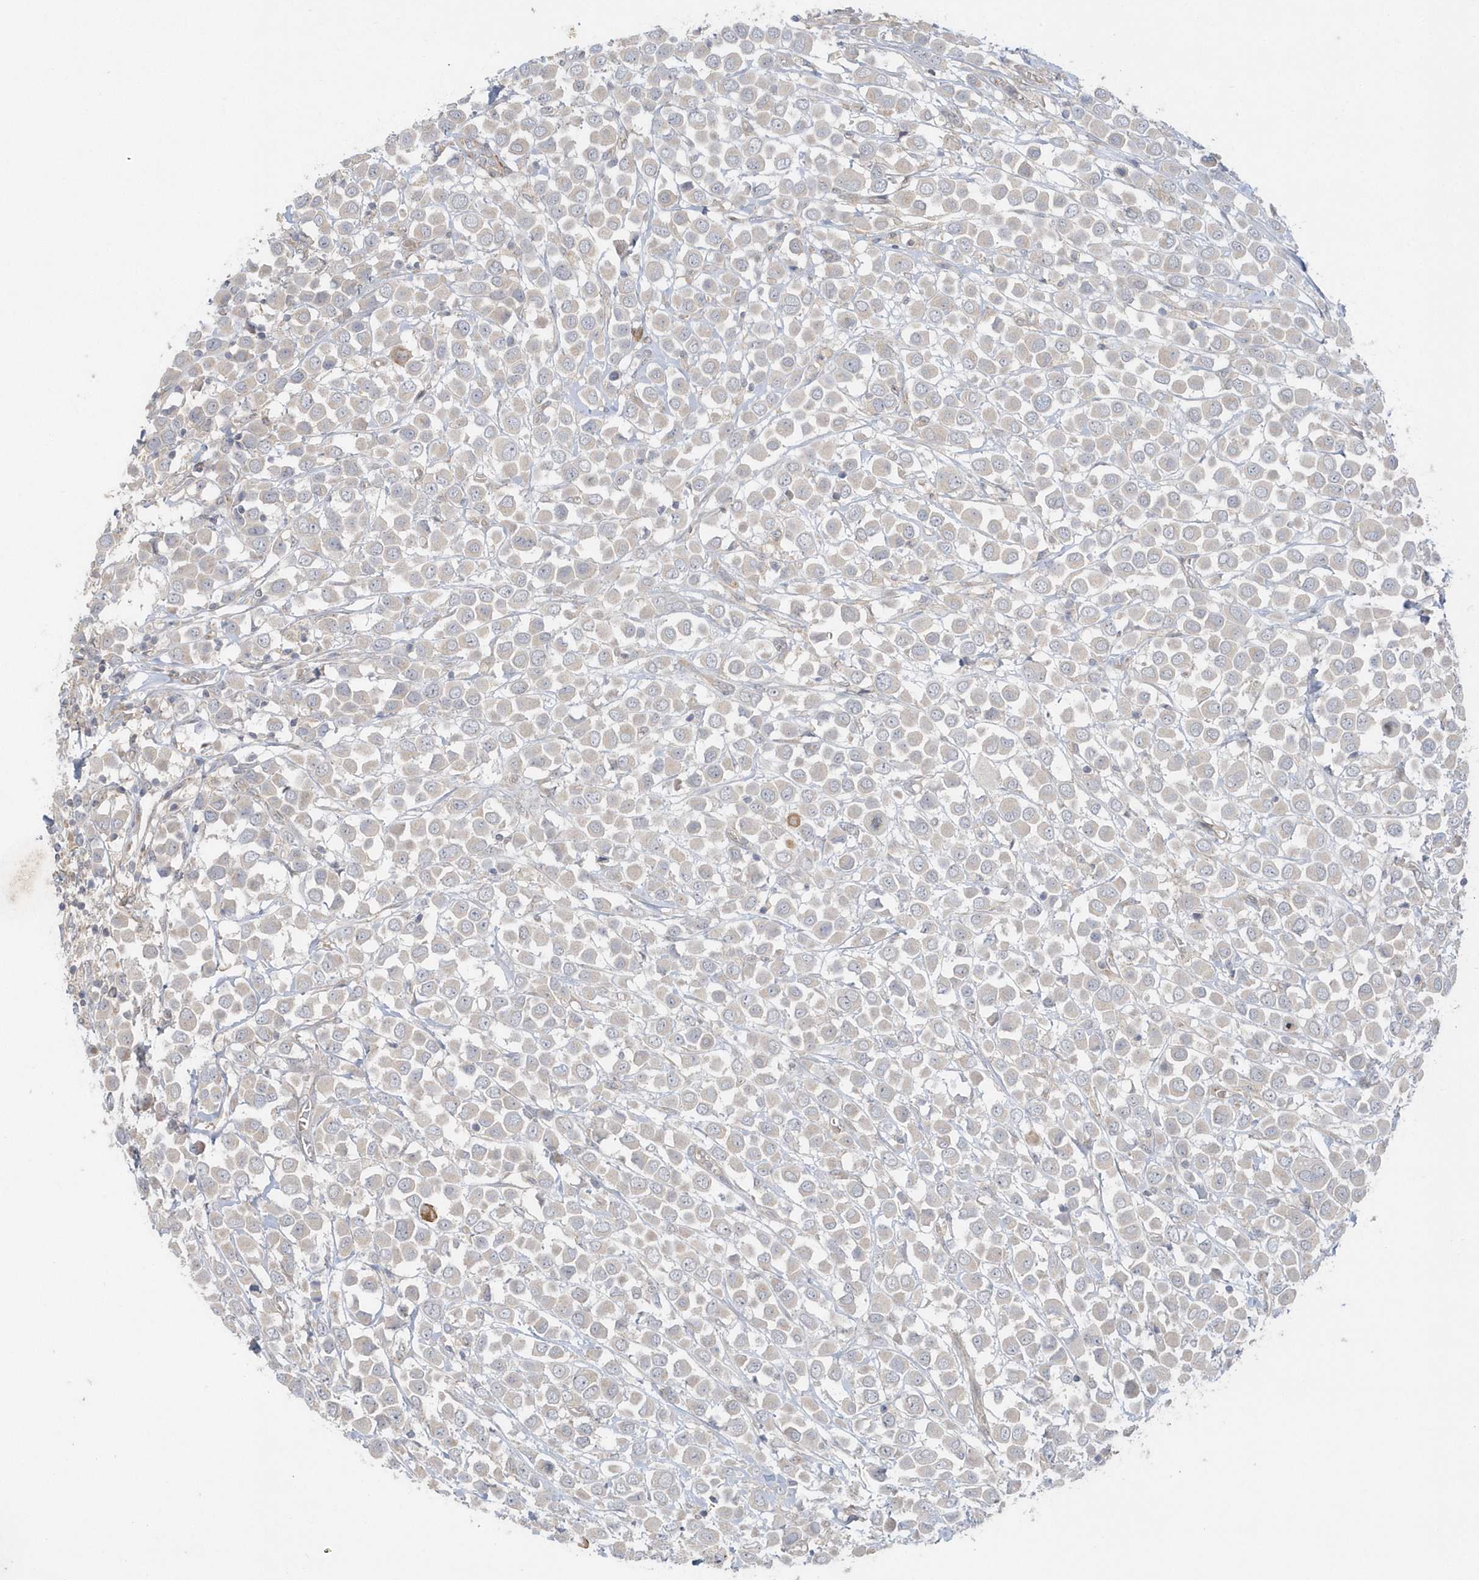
{"staining": {"intensity": "negative", "quantity": "none", "location": "none"}, "tissue": "breast cancer", "cell_type": "Tumor cells", "image_type": "cancer", "snomed": [{"axis": "morphology", "description": "Duct carcinoma"}, {"axis": "topography", "description": "Breast"}], "caption": "Infiltrating ductal carcinoma (breast) was stained to show a protein in brown. There is no significant expression in tumor cells.", "gene": "ACTR1A", "patient": {"sex": "female", "age": 61}}